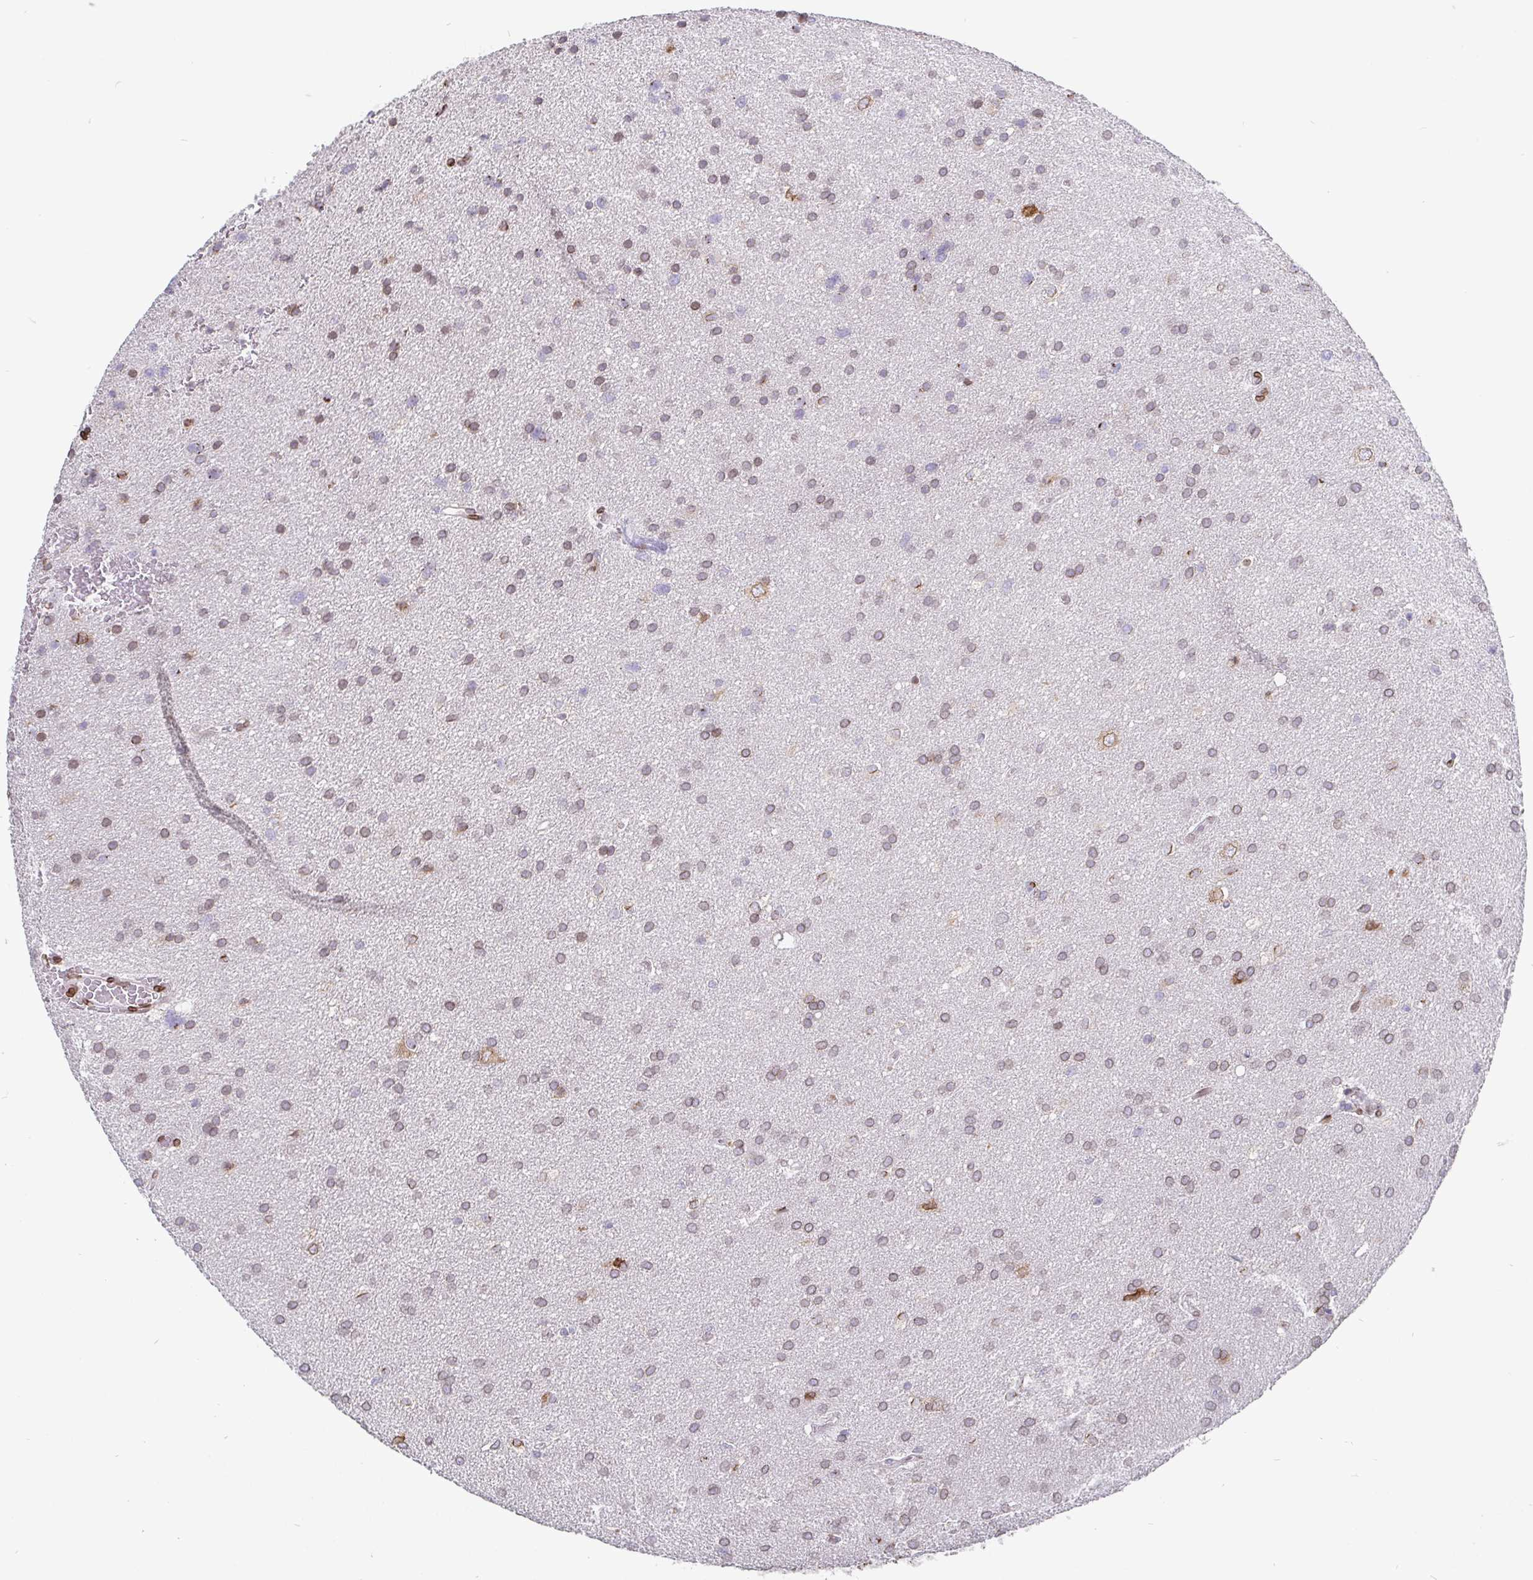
{"staining": {"intensity": "weak", "quantity": "25%-75%", "location": "cytoplasmic/membranous,nuclear"}, "tissue": "glioma", "cell_type": "Tumor cells", "image_type": "cancer", "snomed": [{"axis": "morphology", "description": "Glioma, malignant, Low grade"}, {"axis": "topography", "description": "Brain"}], "caption": "Protein expression by immunohistochemistry shows weak cytoplasmic/membranous and nuclear staining in about 25%-75% of tumor cells in malignant glioma (low-grade).", "gene": "EMD", "patient": {"sex": "female", "age": 54}}